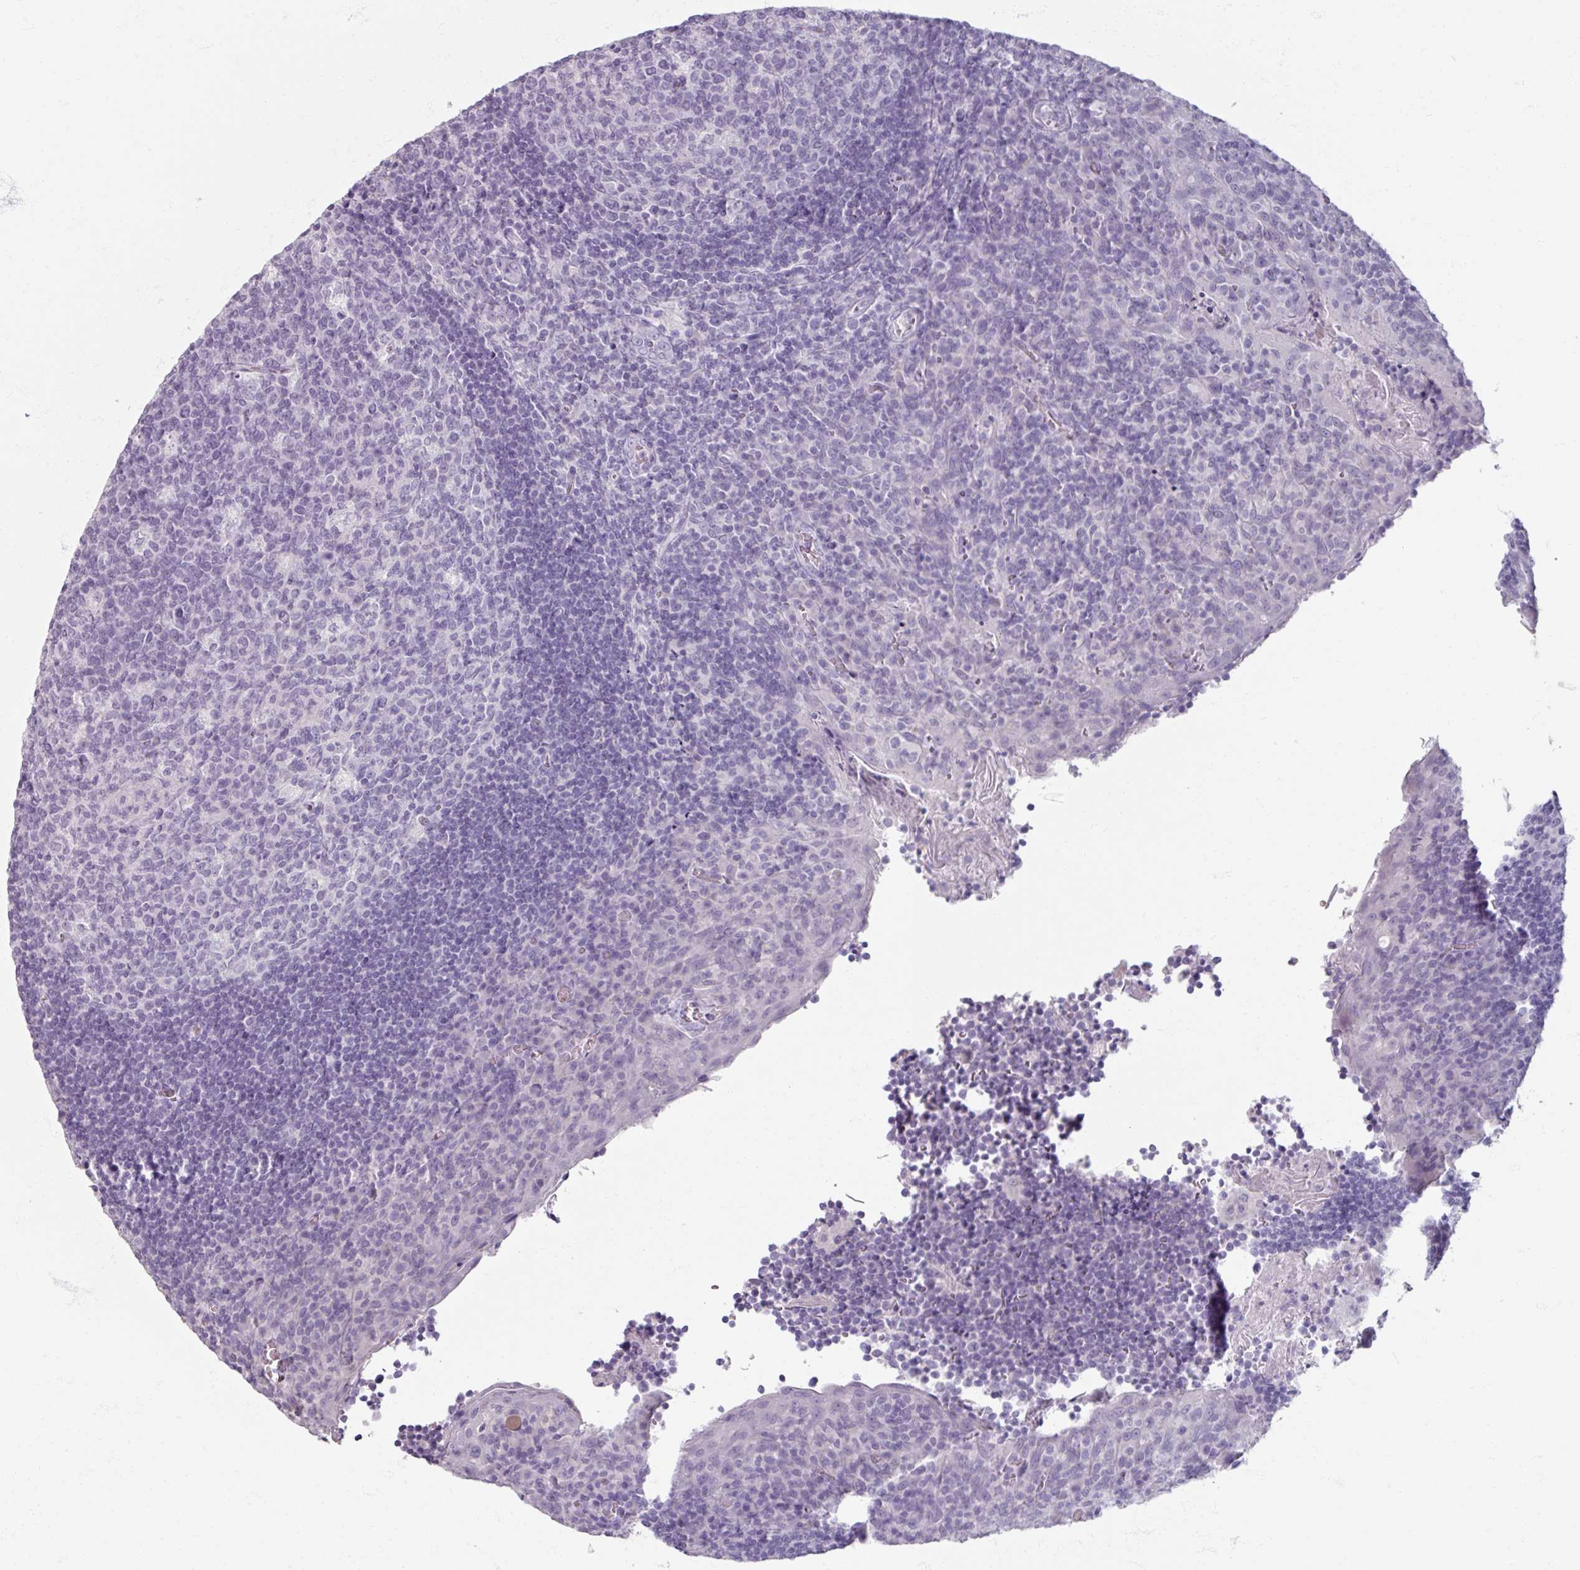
{"staining": {"intensity": "negative", "quantity": "none", "location": "none"}, "tissue": "tonsil", "cell_type": "Germinal center cells", "image_type": "normal", "snomed": [{"axis": "morphology", "description": "Normal tissue, NOS"}, {"axis": "topography", "description": "Tonsil"}], "caption": "A histopathology image of tonsil stained for a protein exhibits no brown staining in germinal center cells. (DAB (3,3'-diaminobenzidine) immunohistochemistry (IHC), high magnification).", "gene": "TG", "patient": {"sex": "male", "age": 17}}